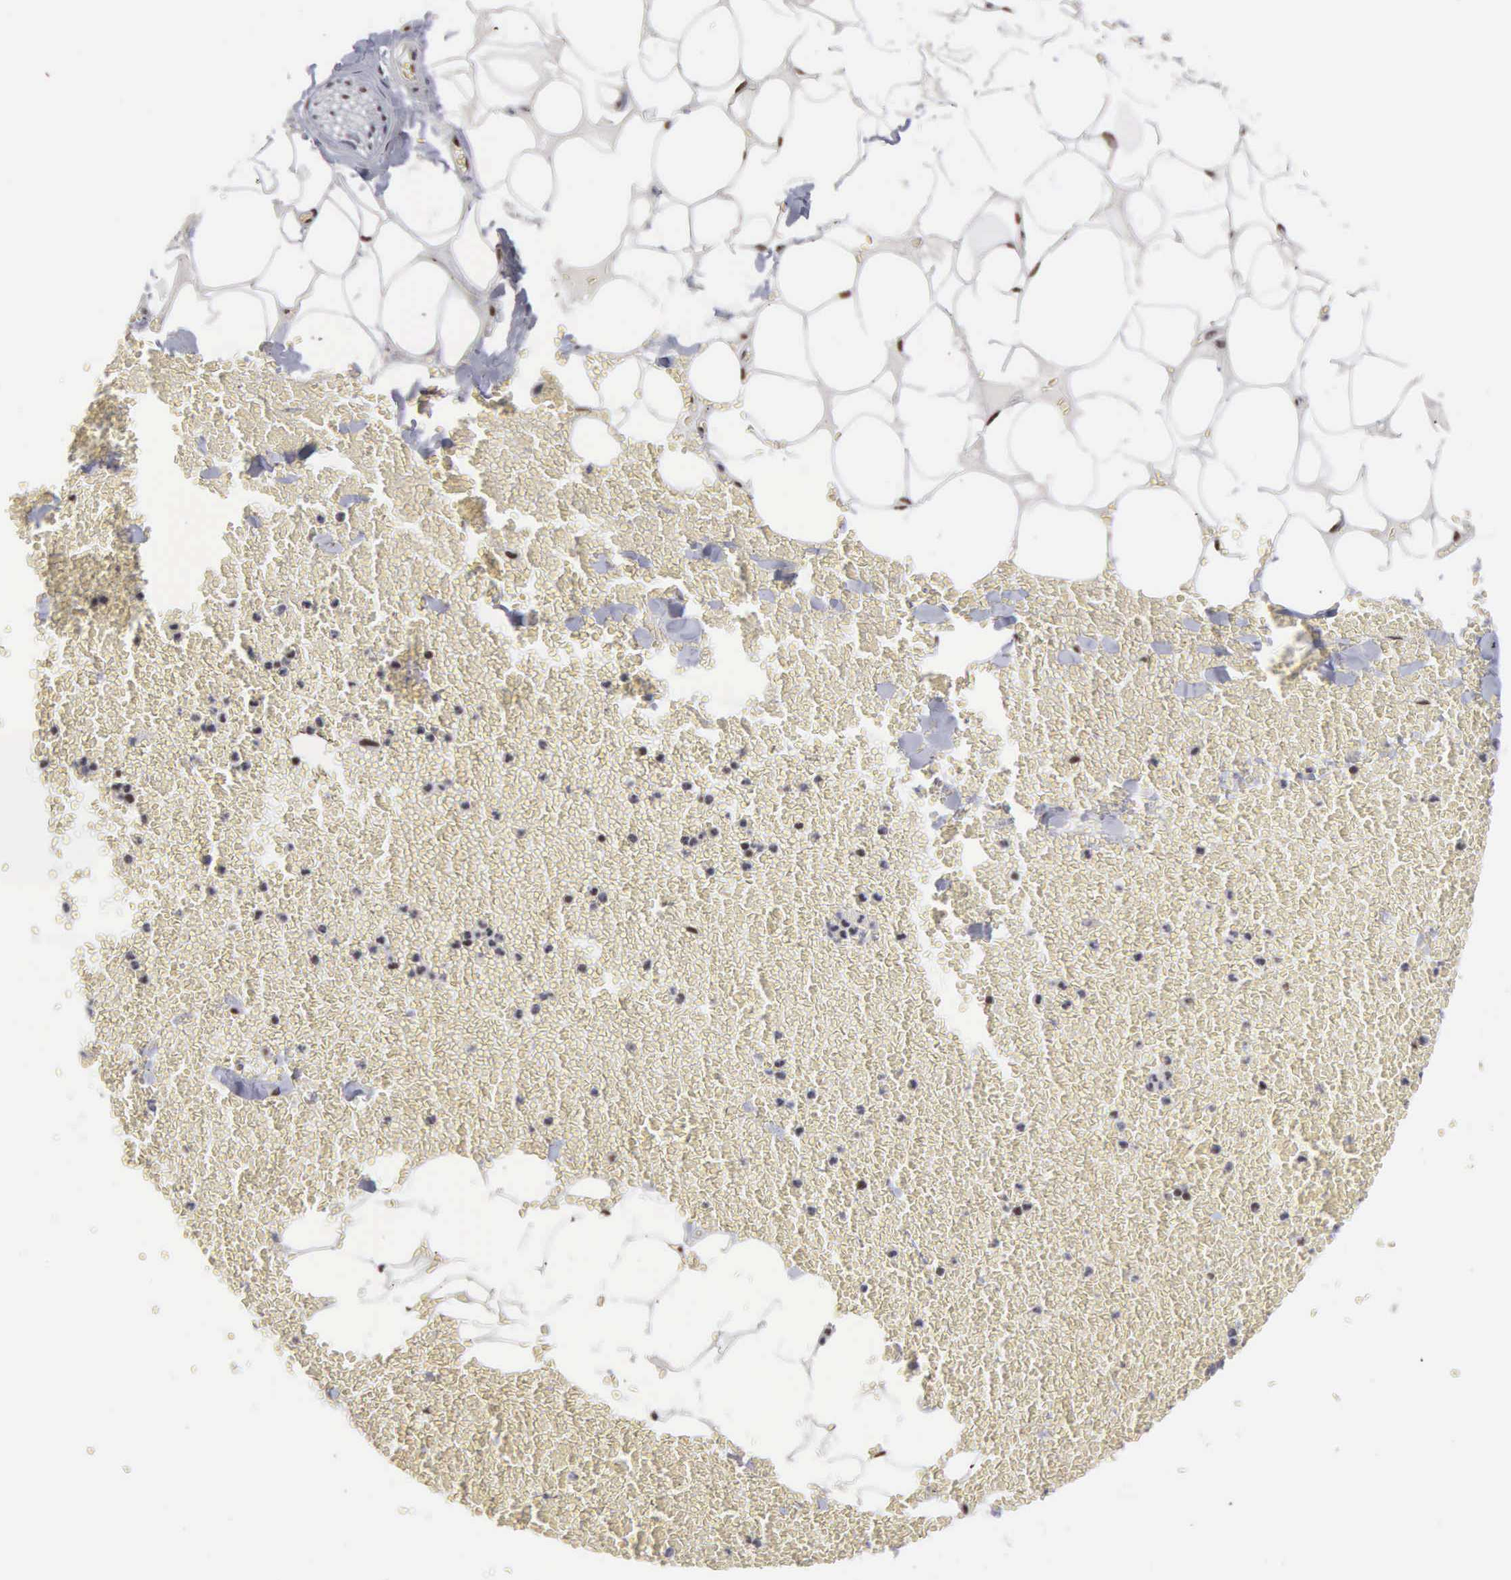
{"staining": {"intensity": "moderate", "quantity": ">75%", "location": "nuclear"}, "tissue": "adipose tissue", "cell_type": "Adipocytes", "image_type": "normal", "snomed": [{"axis": "morphology", "description": "Normal tissue, NOS"}, {"axis": "morphology", "description": "Inflammation, NOS"}, {"axis": "topography", "description": "Lymph node"}, {"axis": "topography", "description": "Peripheral nerve tissue"}], "caption": "High-power microscopy captured an immunohistochemistry (IHC) image of benign adipose tissue, revealing moderate nuclear expression in approximately >75% of adipocytes.", "gene": "KIAA0586", "patient": {"sex": "male", "age": 52}}